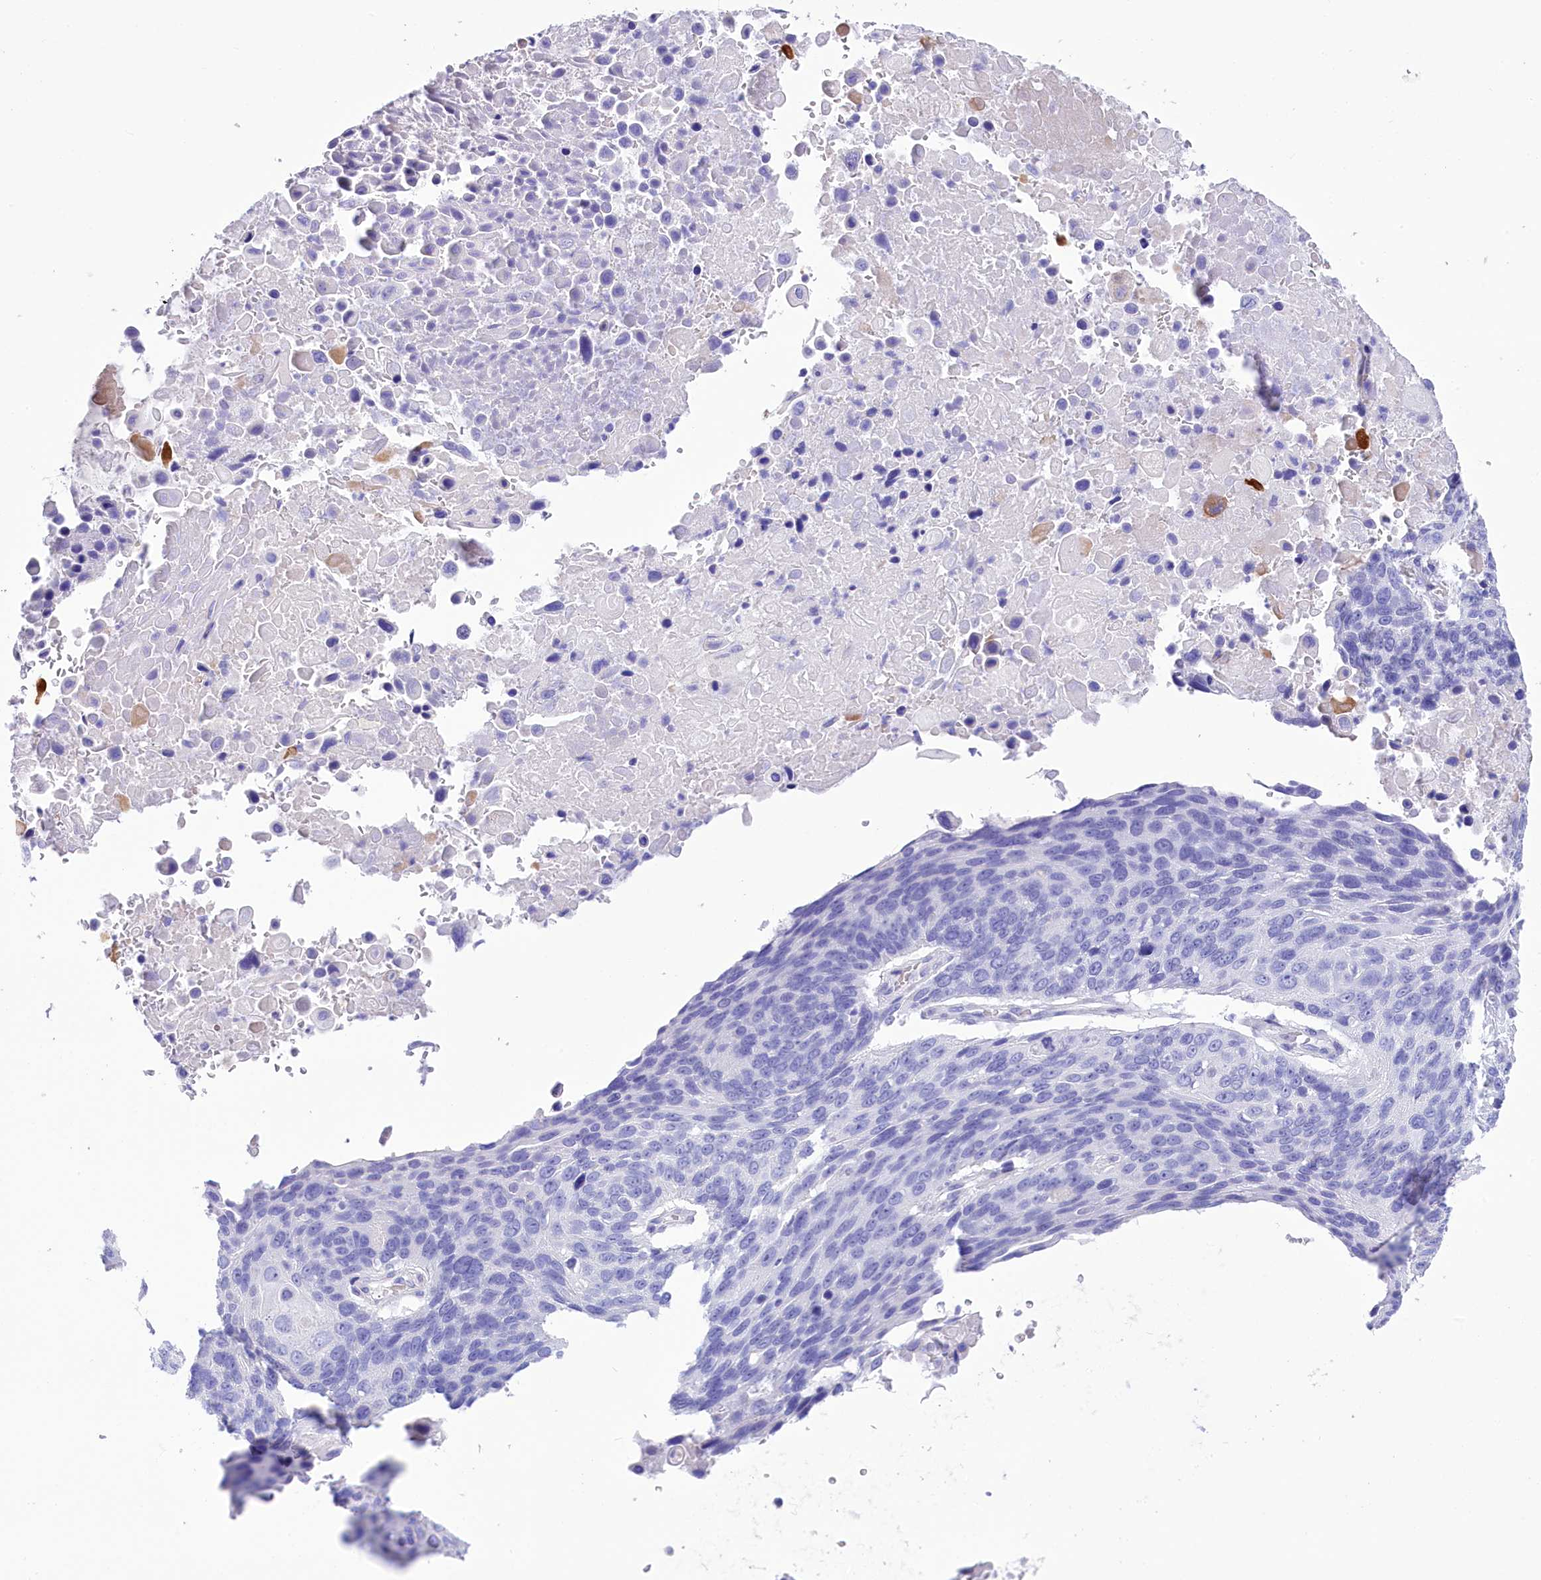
{"staining": {"intensity": "negative", "quantity": "none", "location": "none"}, "tissue": "lung cancer", "cell_type": "Tumor cells", "image_type": "cancer", "snomed": [{"axis": "morphology", "description": "Squamous cell carcinoma, NOS"}, {"axis": "topography", "description": "Lung"}], "caption": "IHC image of neoplastic tissue: lung squamous cell carcinoma stained with DAB exhibits no significant protein expression in tumor cells. (Stains: DAB (3,3'-diaminobenzidine) IHC with hematoxylin counter stain, Microscopy: brightfield microscopy at high magnification).", "gene": "TTC36", "patient": {"sex": "male", "age": 66}}